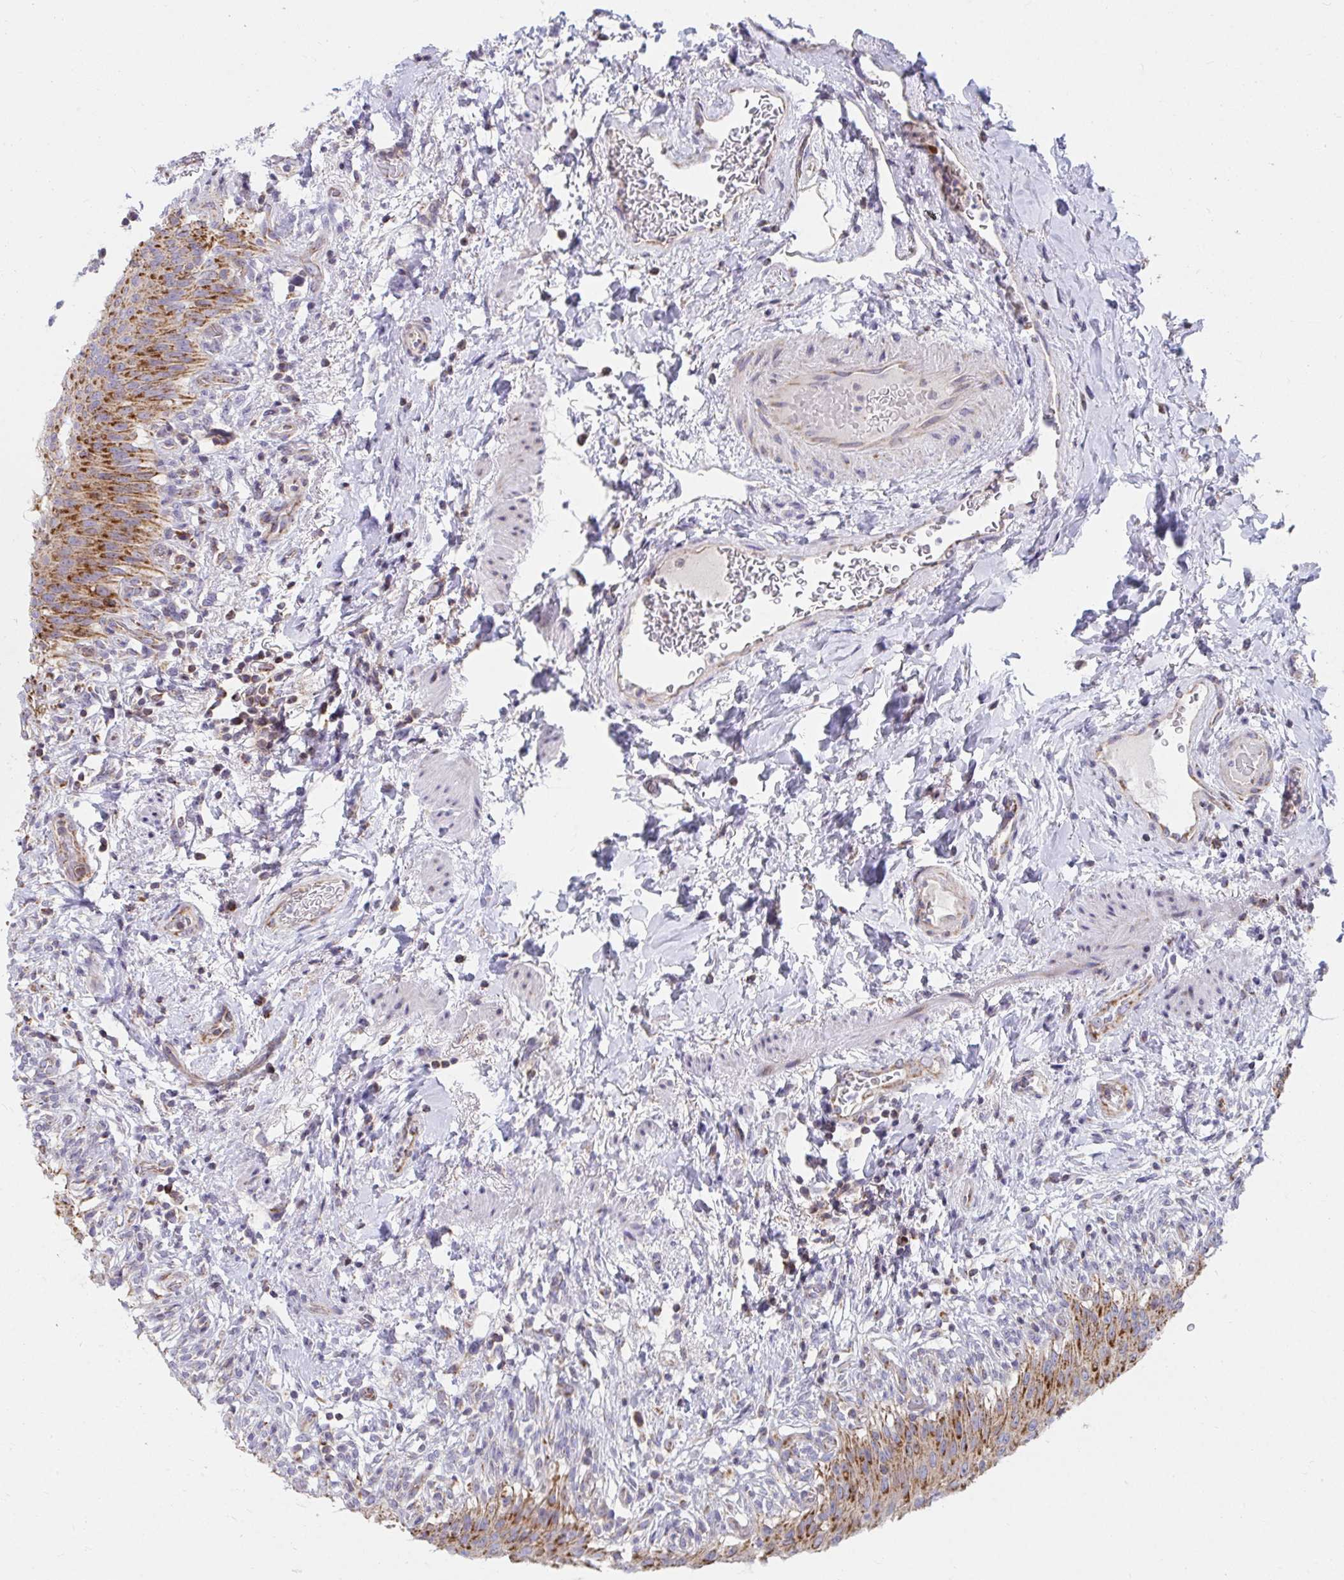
{"staining": {"intensity": "strong", "quantity": ">75%", "location": "cytoplasmic/membranous"}, "tissue": "urinary bladder", "cell_type": "Urothelial cells", "image_type": "normal", "snomed": [{"axis": "morphology", "description": "Normal tissue, NOS"}, {"axis": "topography", "description": "Urinary bladder"}, {"axis": "topography", "description": "Peripheral nerve tissue"}], "caption": "Protein staining of unremarkable urinary bladder demonstrates strong cytoplasmic/membranous positivity in approximately >75% of urothelial cells. (Stains: DAB in brown, nuclei in blue, Microscopy: brightfield microscopy at high magnification).", "gene": "EXOC5", "patient": {"sex": "female", "age": 60}}